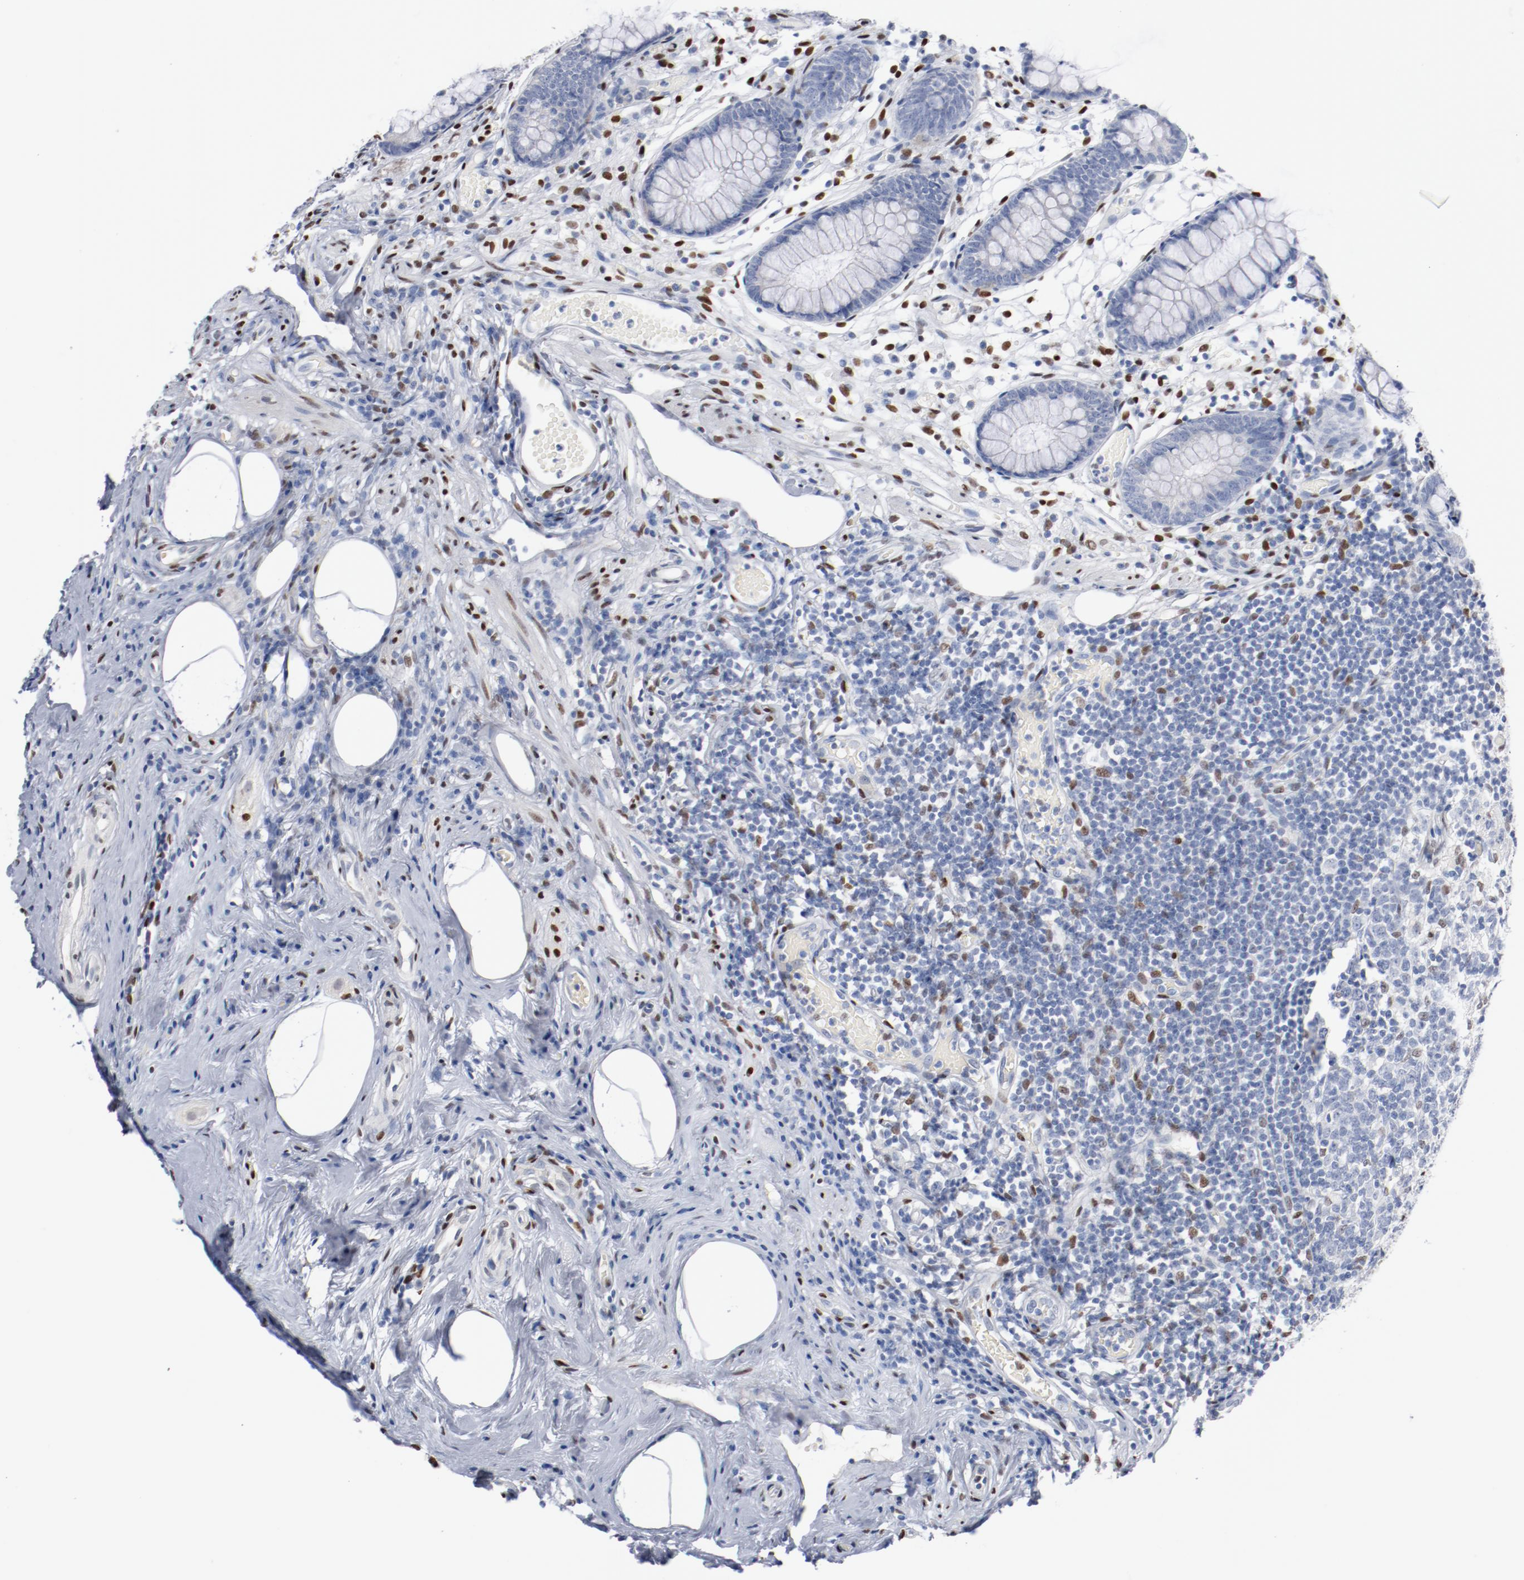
{"staining": {"intensity": "negative", "quantity": "none", "location": "none"}, "tissue": "appendix", "cell_type": "Glandular cells", "image_type": "normal", "snomed": [{"axis": "morphology", "description": "Normal tissue, NOS"}, {"axis": "topography", "description": "Appendix"}], "caption": "High power microscopy histopathology image of an immunohistochemistry micrograph of unremarkable appendix, revealing no significant positivity in glandular cells.", "gene": "ZEB2", "patient": {"sex": "male", "age": 38}}